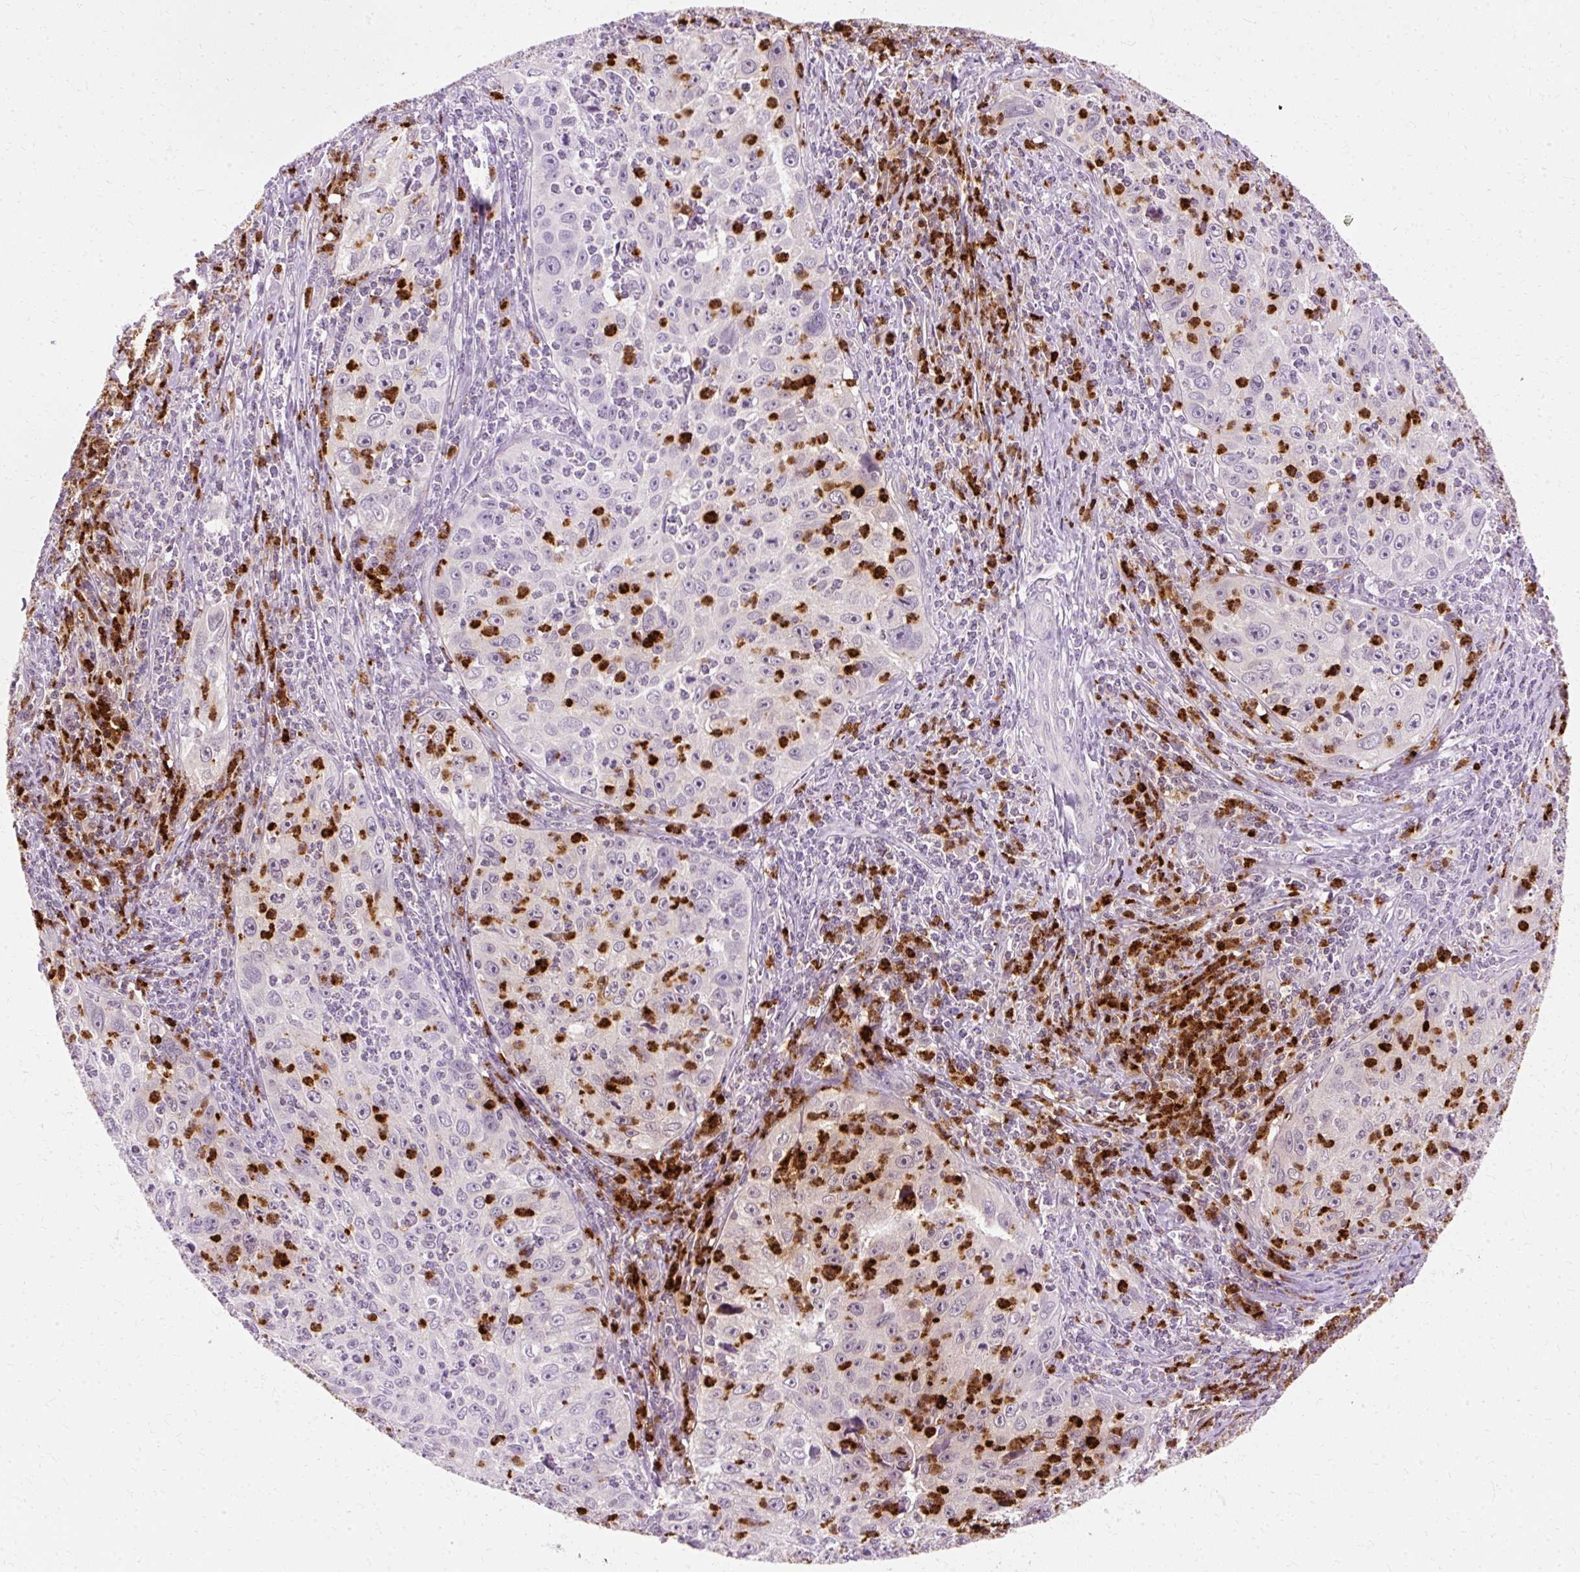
{"staining": {"intensity": "negative", "quantity": "none", "location": "none"}, "tissue": "cervical cancer", "cell_type": "Tumor cells", "image_type": "cancer", "snomed": [{"axis": "morphology", "description": "Squamous cell carcinoma, NOS"}, {"axis": "topography", "description": "Cervix"}], "caption": "Protein analysis of cervical cancer reveals no significant staining in tumor cells. Nuclei are stained in blue.", "gene": "DEFA1", "patient": {"sex": "female", "age": 30}}